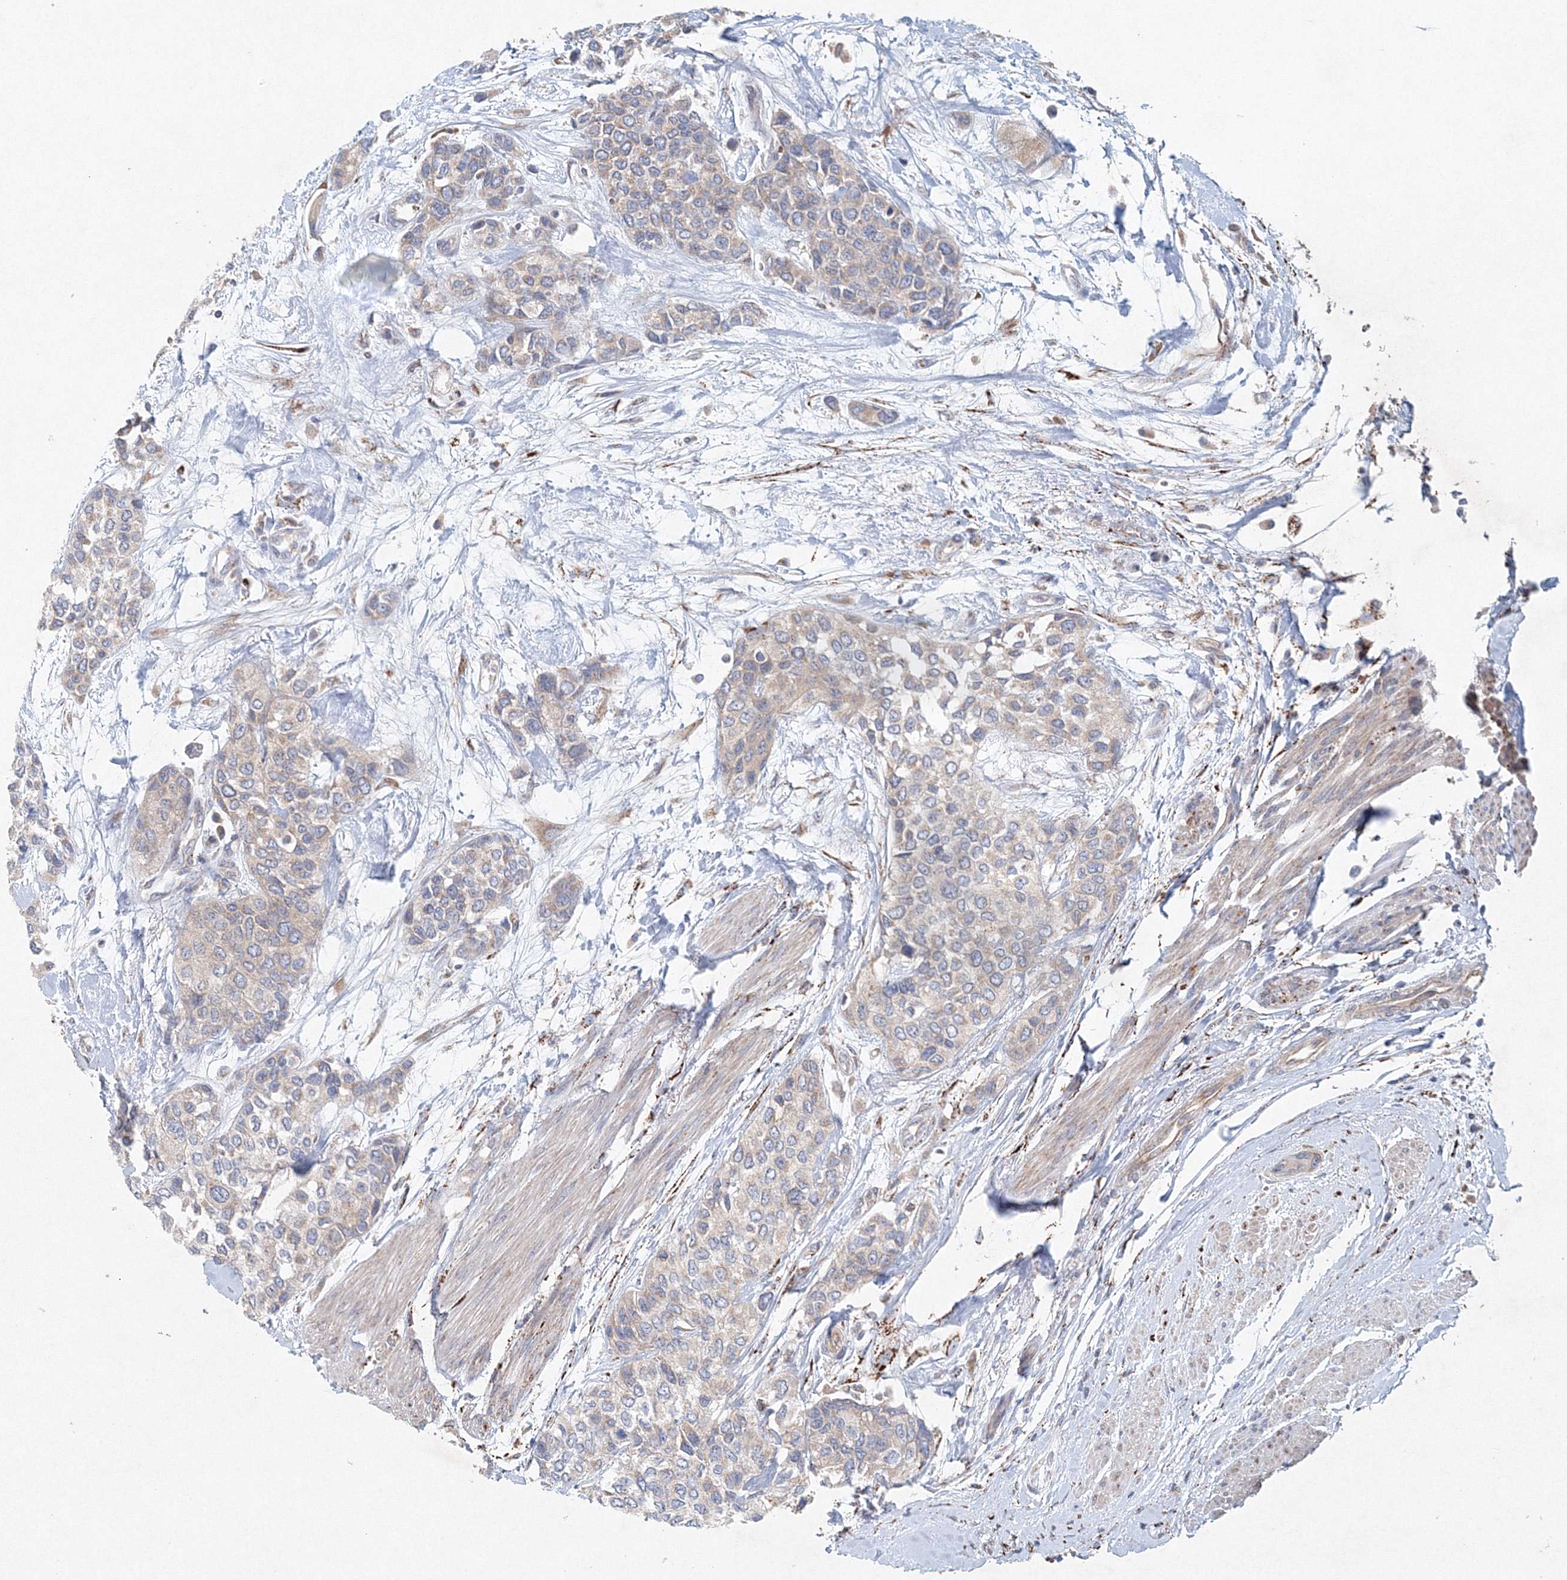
{"staining": {"intensity": "weak", "quantity": "25%-75%", "location": "cytoplasmic/membranous"}, "tissue": "urothelial cancer", "cell_type": "Tumor cells", "image_type": "cancer", "snomed": [{"axis": "morphology", "description": "Normal tissue, NOS"}, {"axis": "morphology", "description": "Urothelial carcinoma, High grade"}, {"axis": "topography", "description": "Vascular tissue"}, {"axis": "topography", "description": "Urinary bladder"}], "caption": "Immunohistochemical staining of human high-grade urothelial carcinoma exhibits low levels of weak cytoplasmic/membranous expression in about 25%-75% of tumor cells. The staining was performed using DAB (3,3'-diaminobenzidine) to visualize the protein expression in brown, while the nuclei were stained in blue with hematoxylin (Magnification: 20x).", "gene": "WDR49", "patient": {"sex": "female", "age": 56}}